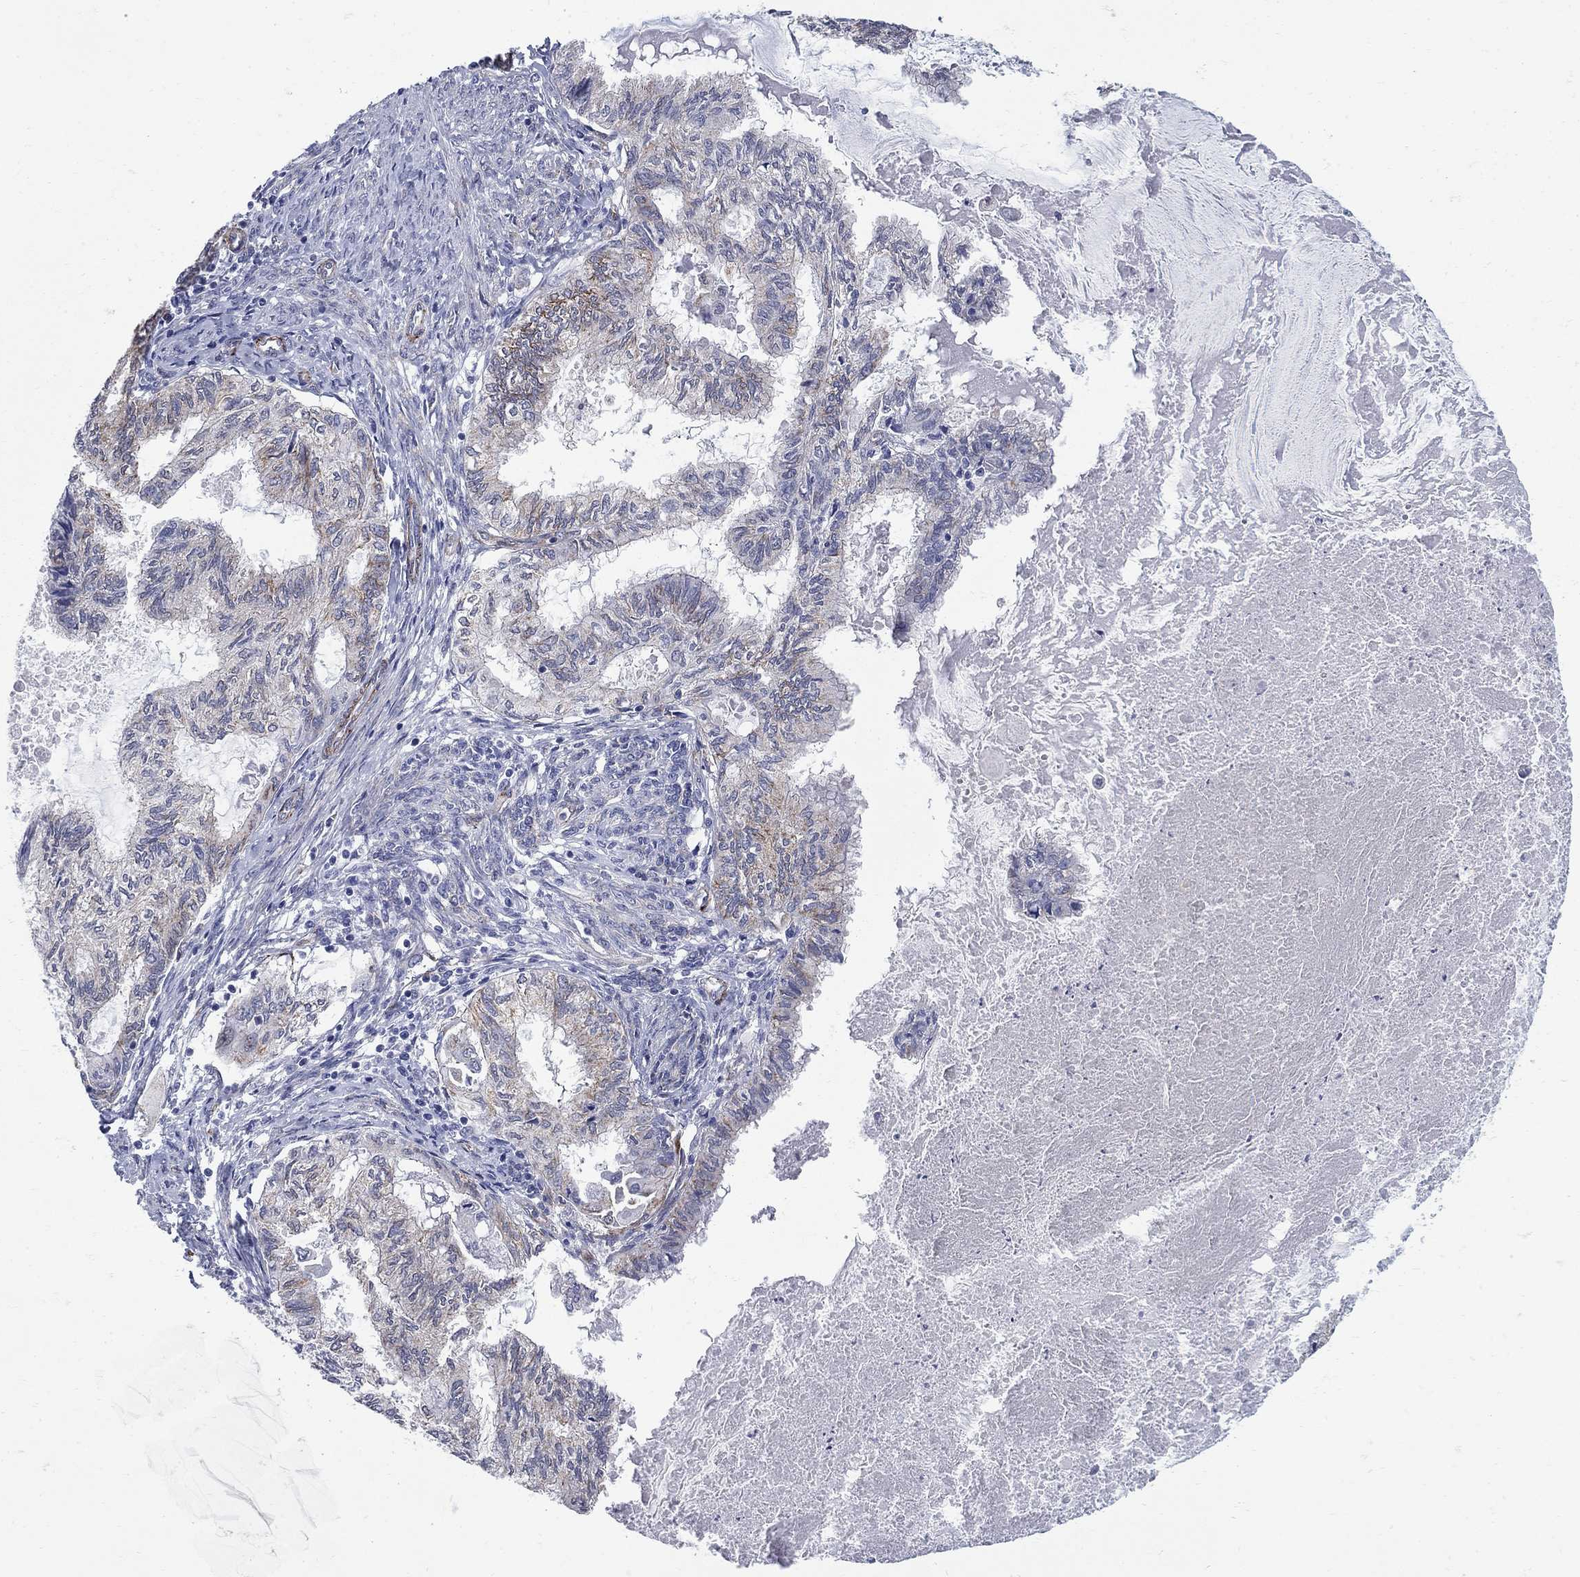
{"staining": {"intensity": "moderate", "quantity": "<25%", "location": "cytoplasmic/membranous"}, "tissue": "endometrial cancer", "cell_type": "Tumor cells", "image_type": "cancer", "snomed": [{"axis": "morphology", "description": "Adenocarcinoma, NOS"}, {"axis": "topography", "description": "Endometrium"}], "caption": "Adenocarcinoma (endometrial) stained with a protein marker demonstrates moderate staining in tumor cells.", "gene": "SEPTIN8", "patient": {"sex": "female", "age": 86}}